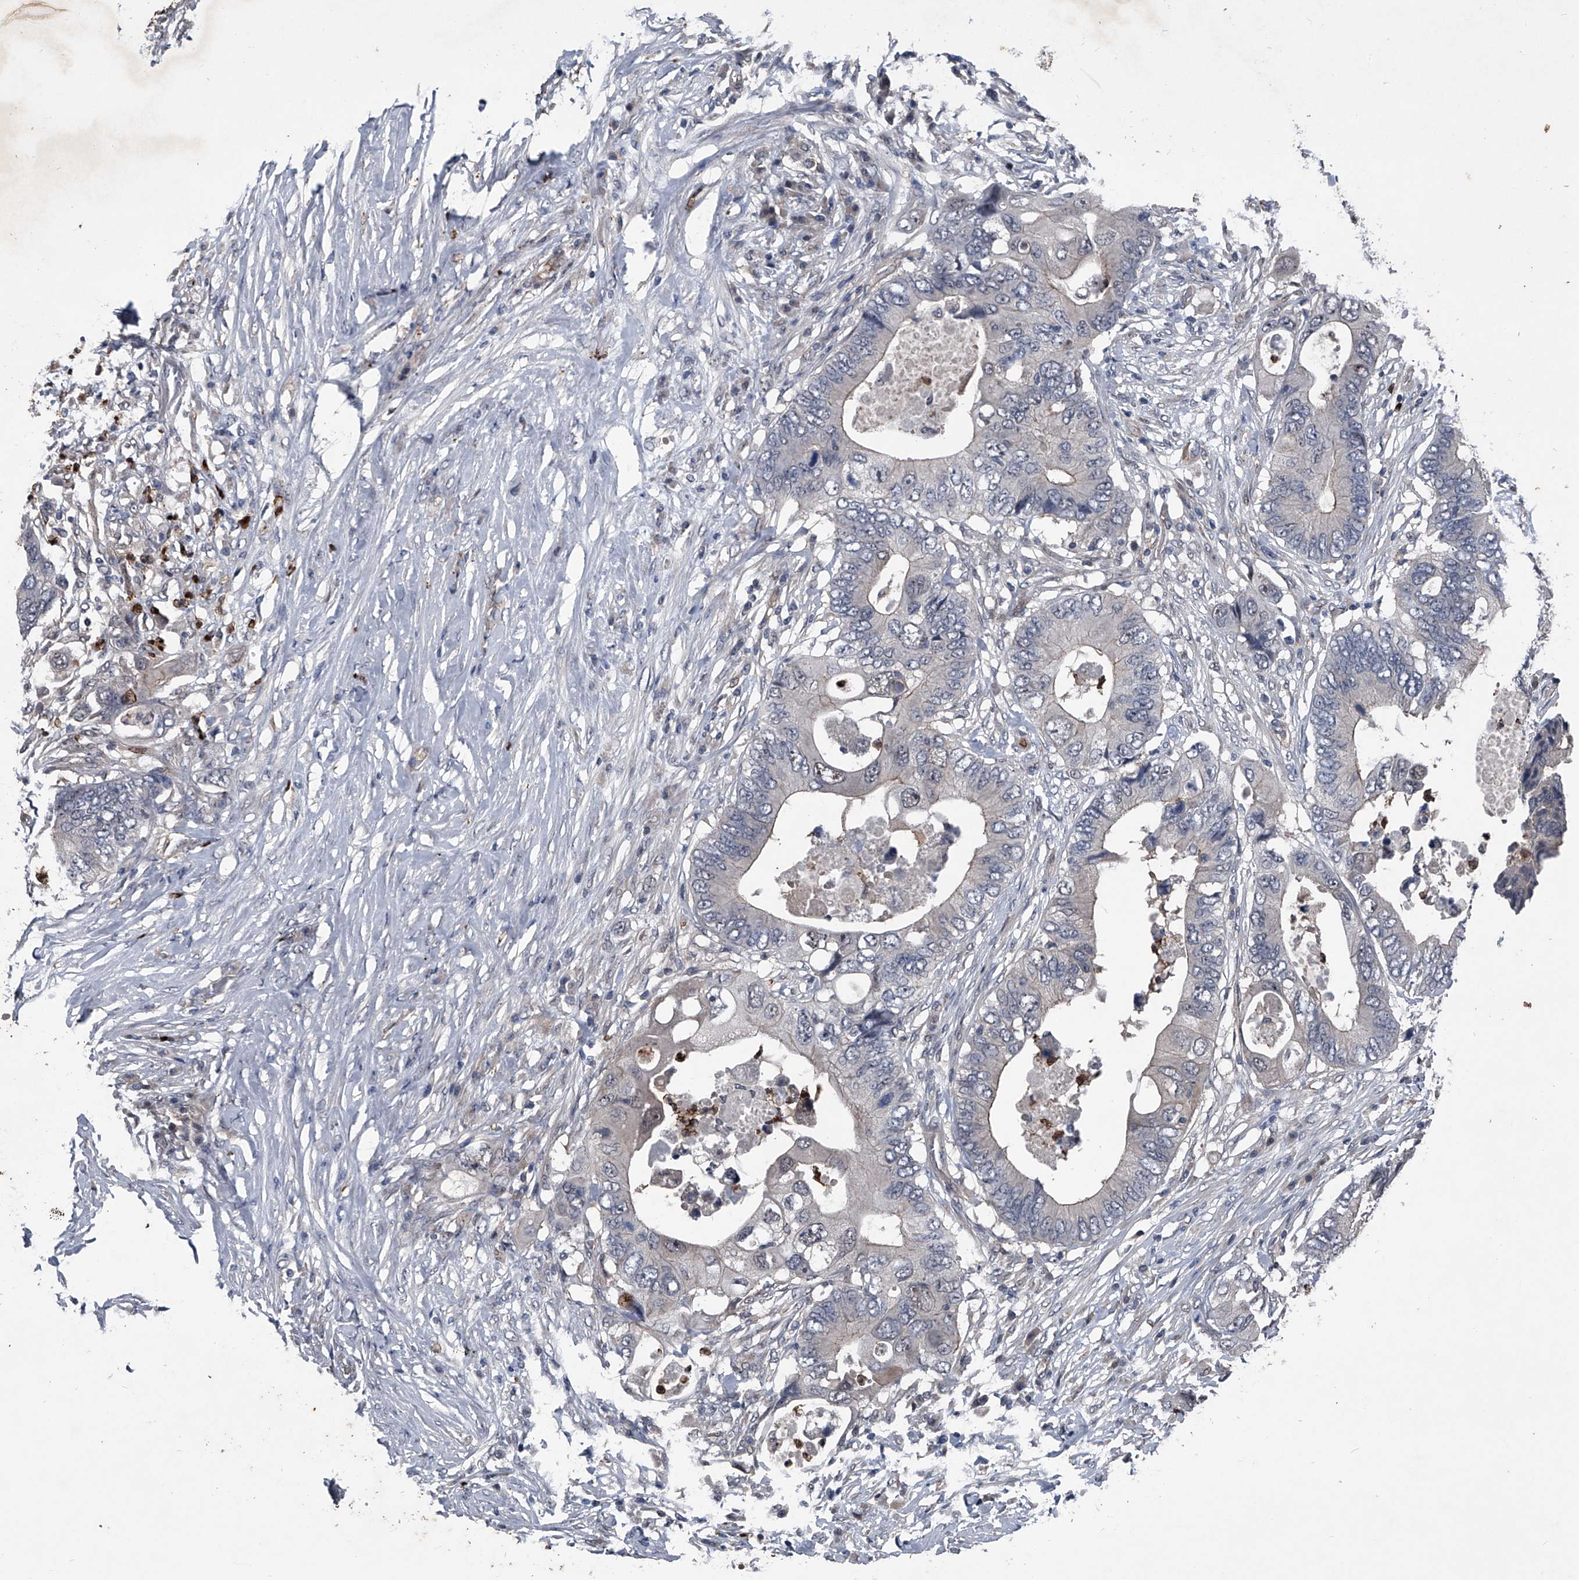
{"staining": {"intensity": "negative", "quantity": "none", "location": "none"}, "tissue": "colorectal cancer", "cell_type": "Tumor cells", "image_type": "cancer", "snomed": [{"axis": "morphology", "description": "Adenocarcinoma, NOS"}, {"axis": "topography", "description": "Colon"}], "caption": "Adenocarcinoma (colorectal) was stained to show a protein in brown. There is no significant expression in tumor cells.", "gene": "MAPKAP1", "patient": {"sex": "male", "age": 71}}